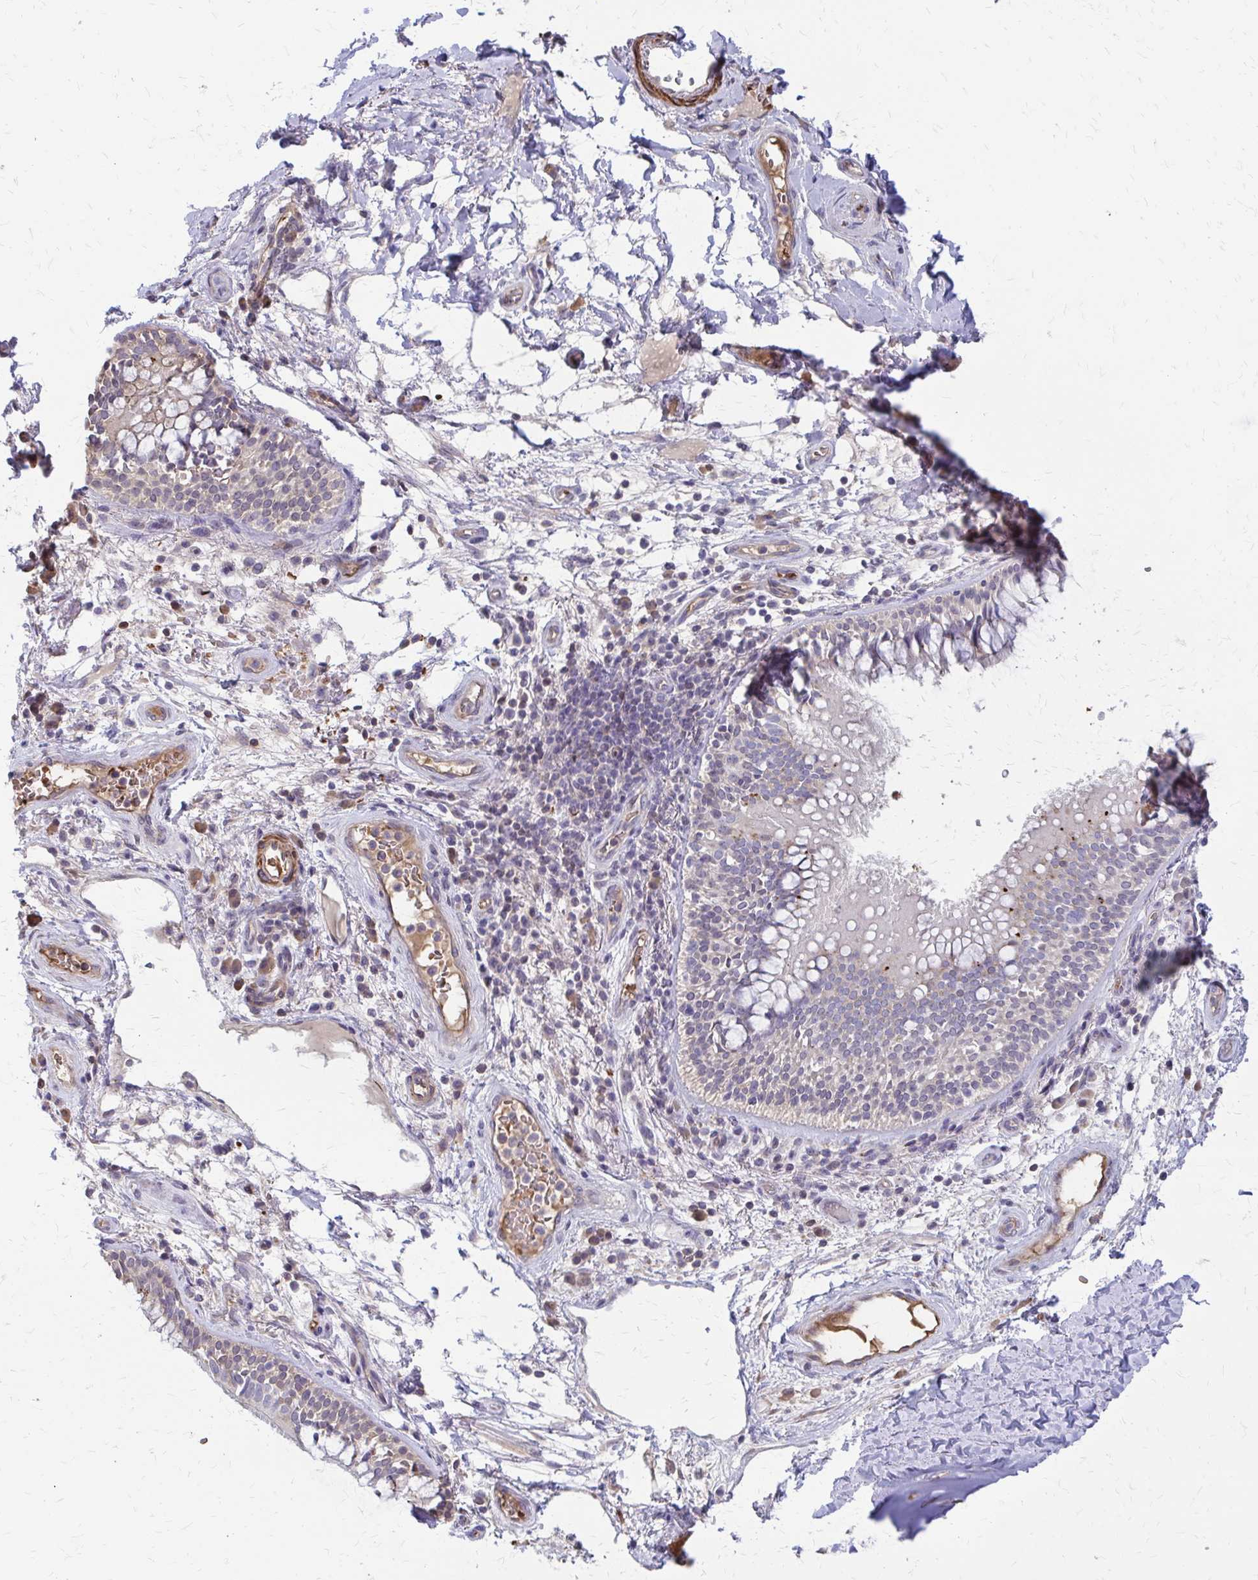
{"staining": {"intensity": "weak", "quantity": ">75%", "location": "cytoplasmic/membranous"}, "tissue": "adipose tissue", "cell_type": "Adipocytes", "image_type": "normal", "snomed": [{"axis": "morphology", "description": "Normal tissue, NOS"}, {"axis": "topography", "description": "Cartilage tissue"}, {"axis": "topography", "description": "Bronchus"}], "caption": "Adipocytes show low levels of weak cytoplasmic/membranous staining in approximately >75% of cells in unremarkable adipose tissue.", "gene": "IFI44L", "patient": {"sex": "male", "age": 64}}